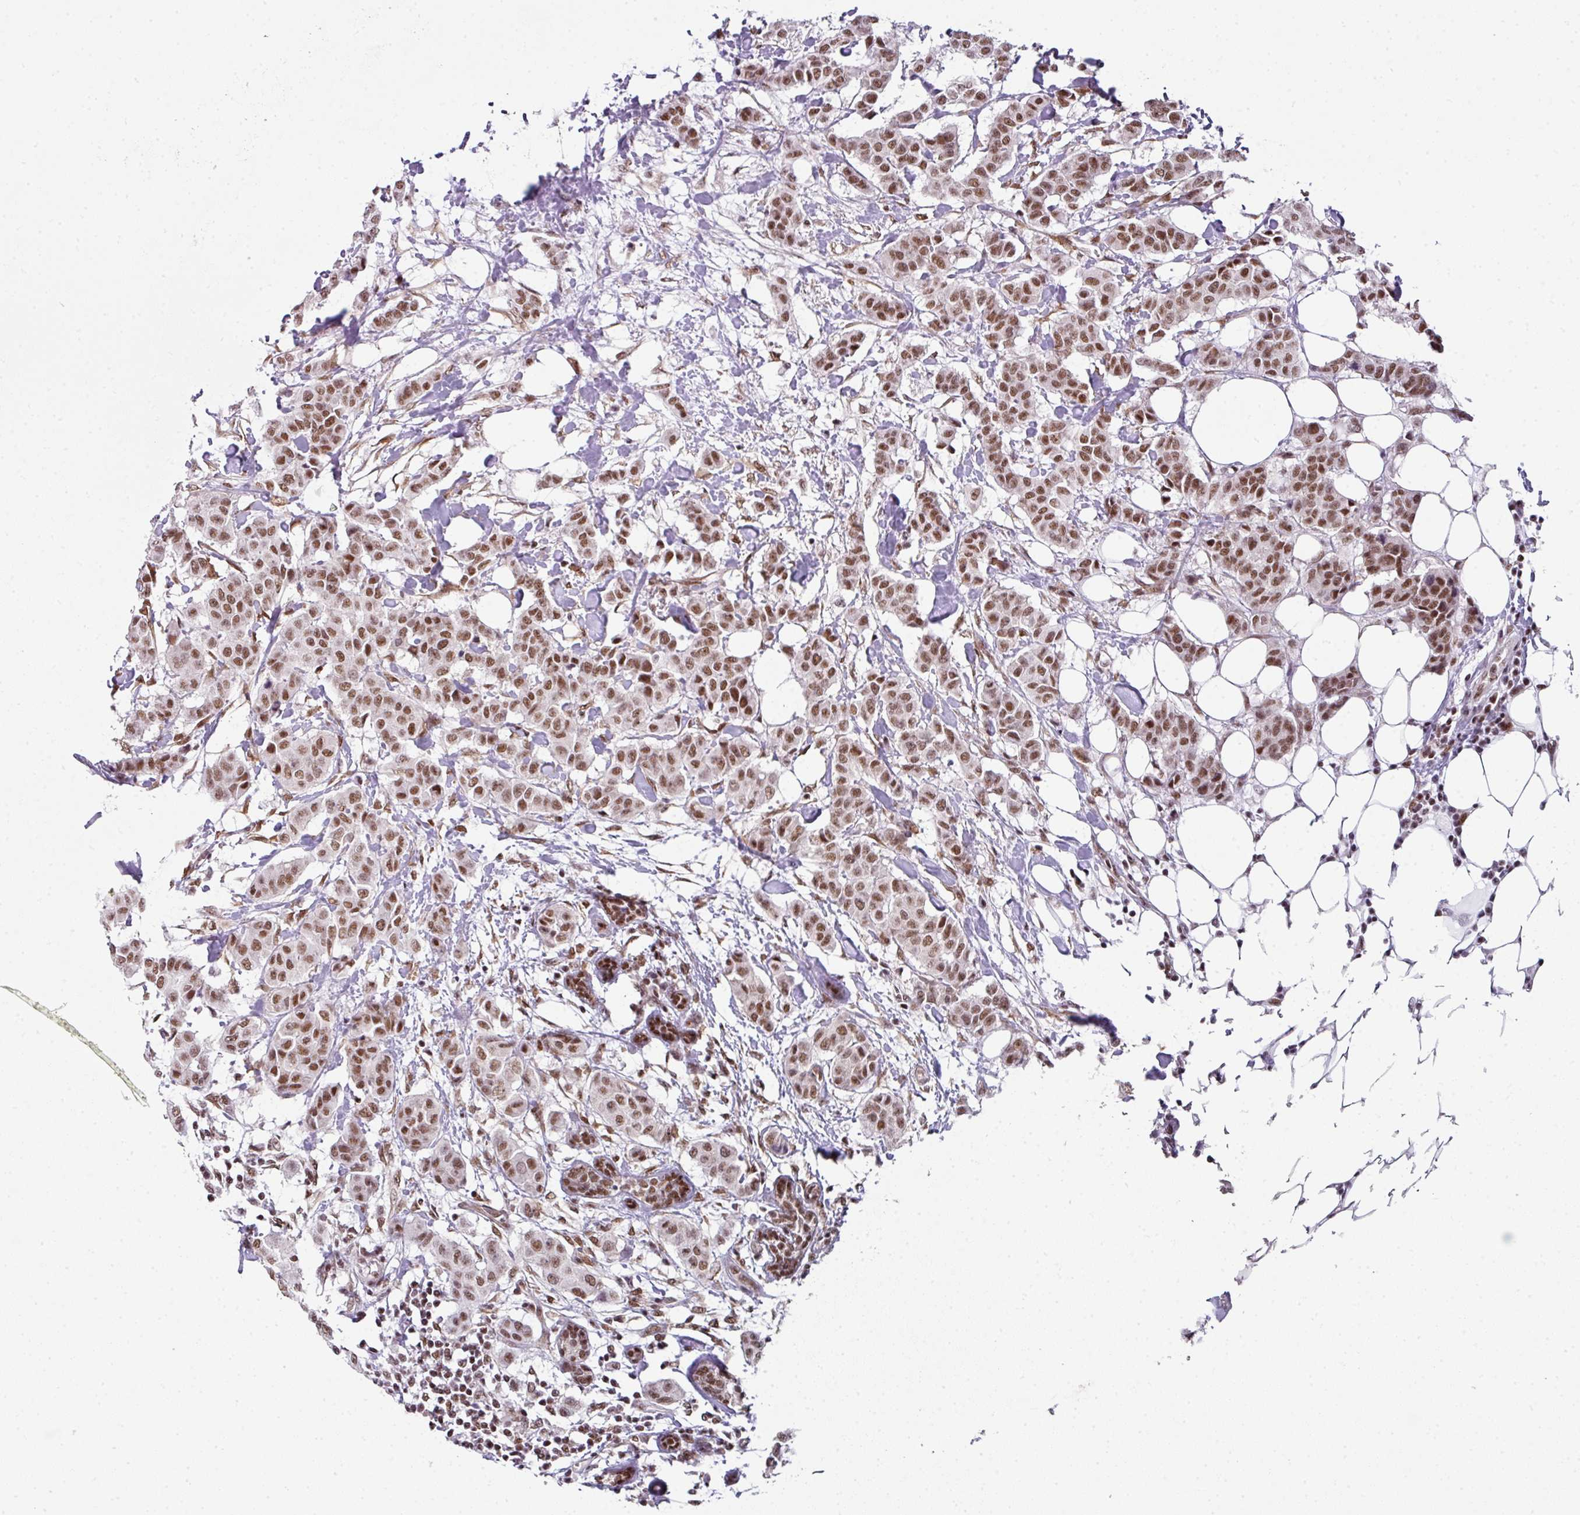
{"staining": {"intensity": "moderate", "quantity": ">75%", "location": "nuclear"}, "tissue": "breast cancer", "cell_type": "Tumor cells", "image_type": "cancer", "snomed": [{"axis": "morphology", "description": "Duct carcinoma"}, {"axis": "topography", "description": "Breast"}], "caption": "This histopathology image displays immunohistochemistry (IHC) staining of breast cancer (intraductal carcinoma), with medium moderate nuclear positivity in about >75% of tumor cells.", "gene": "NFYA", "patient": {"sex": "female", "age": 40}}